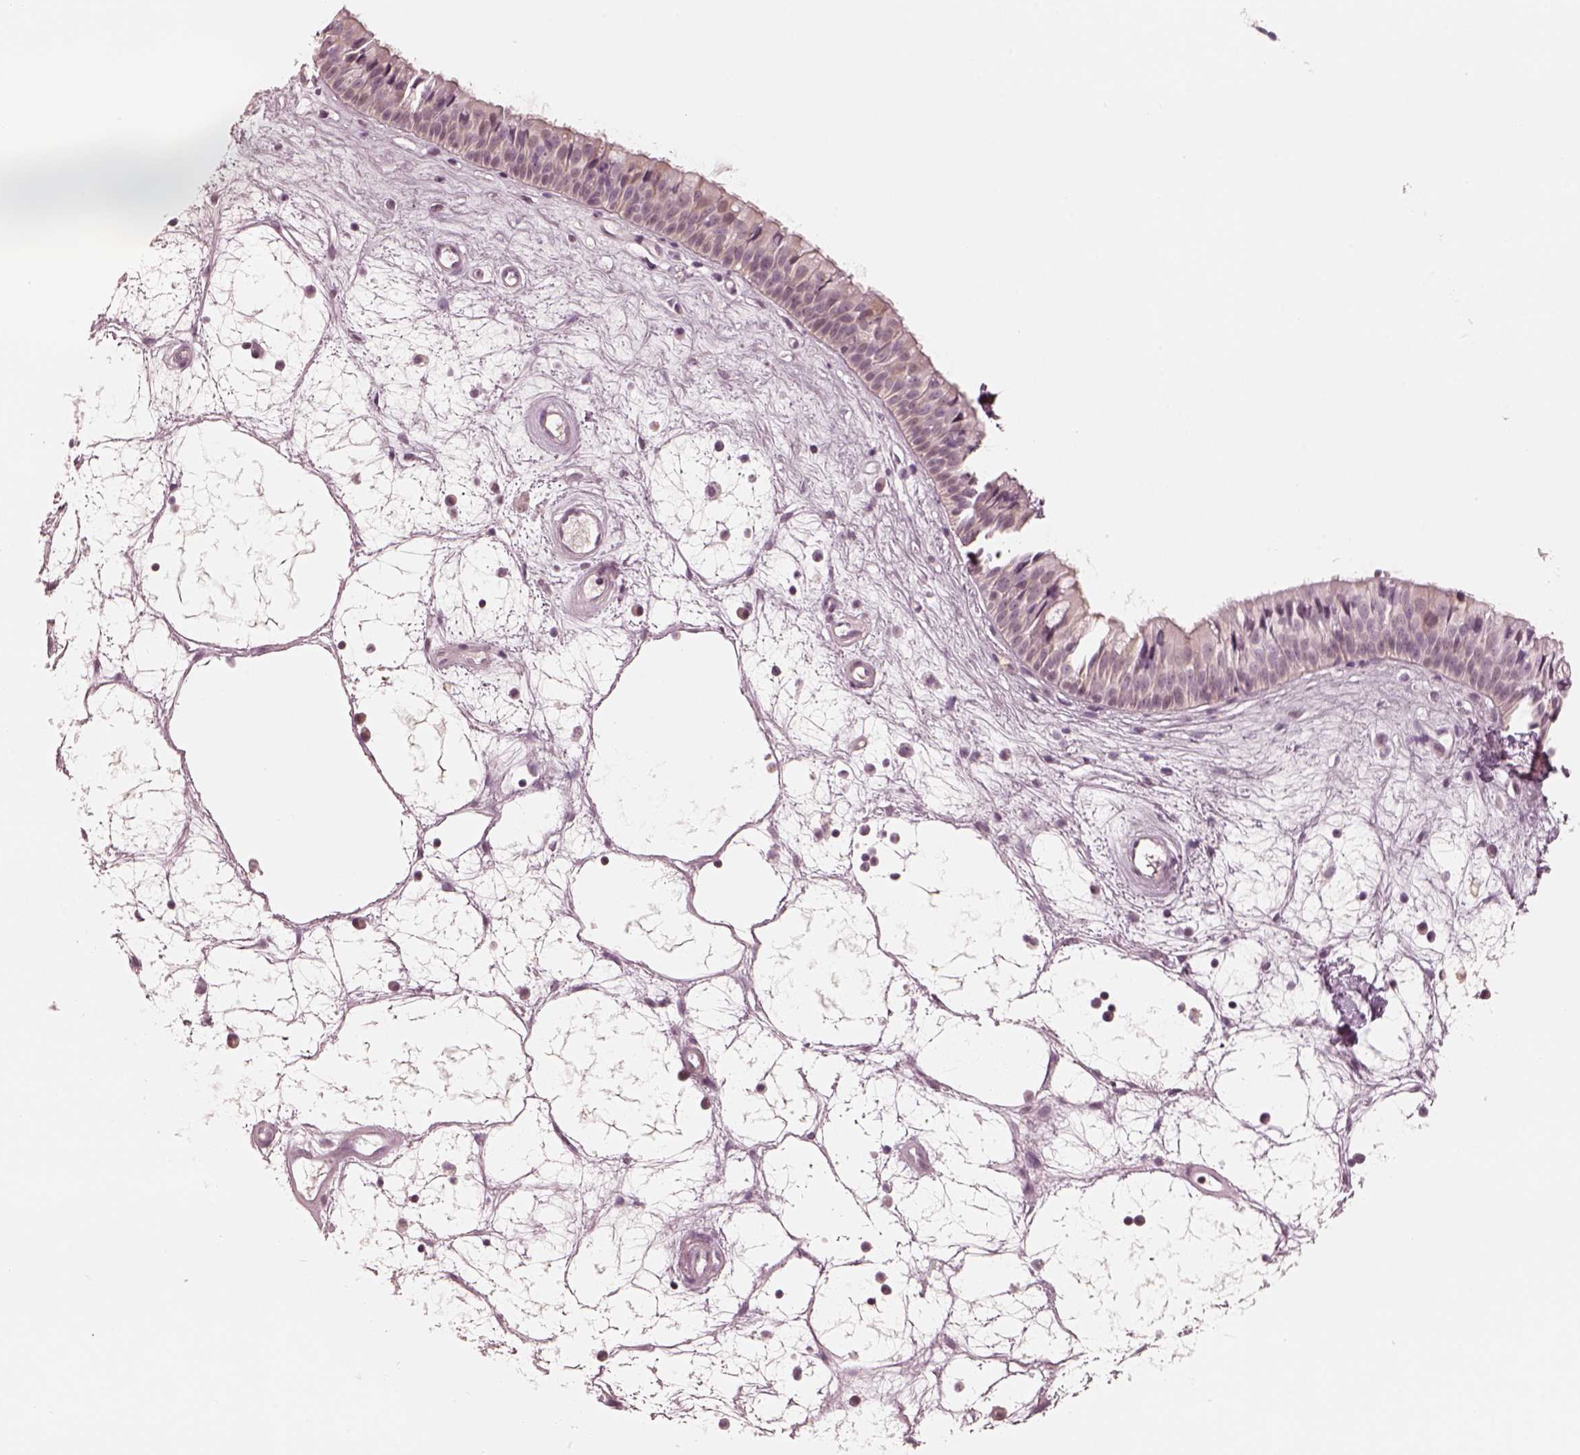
{"staining": {"intensity": "negative", "quantity": "none", "location": "none"}, "tissue": "nasopharynx", "cell_type": "Respiratory epithelial cells", "image_type": "normal", "snomed": [{"axis": "morphology", "description": "Normal tissue, NOS"}, {"axis": "topography", "description": "Nasopharynx"}], "caption": "Immunohistochemistry of normal human nasopharynx demonstrates no positivity in respiratory epithelial cells.", "gene": "EGR4", "patient": {"sex": "male", "age": 69}}